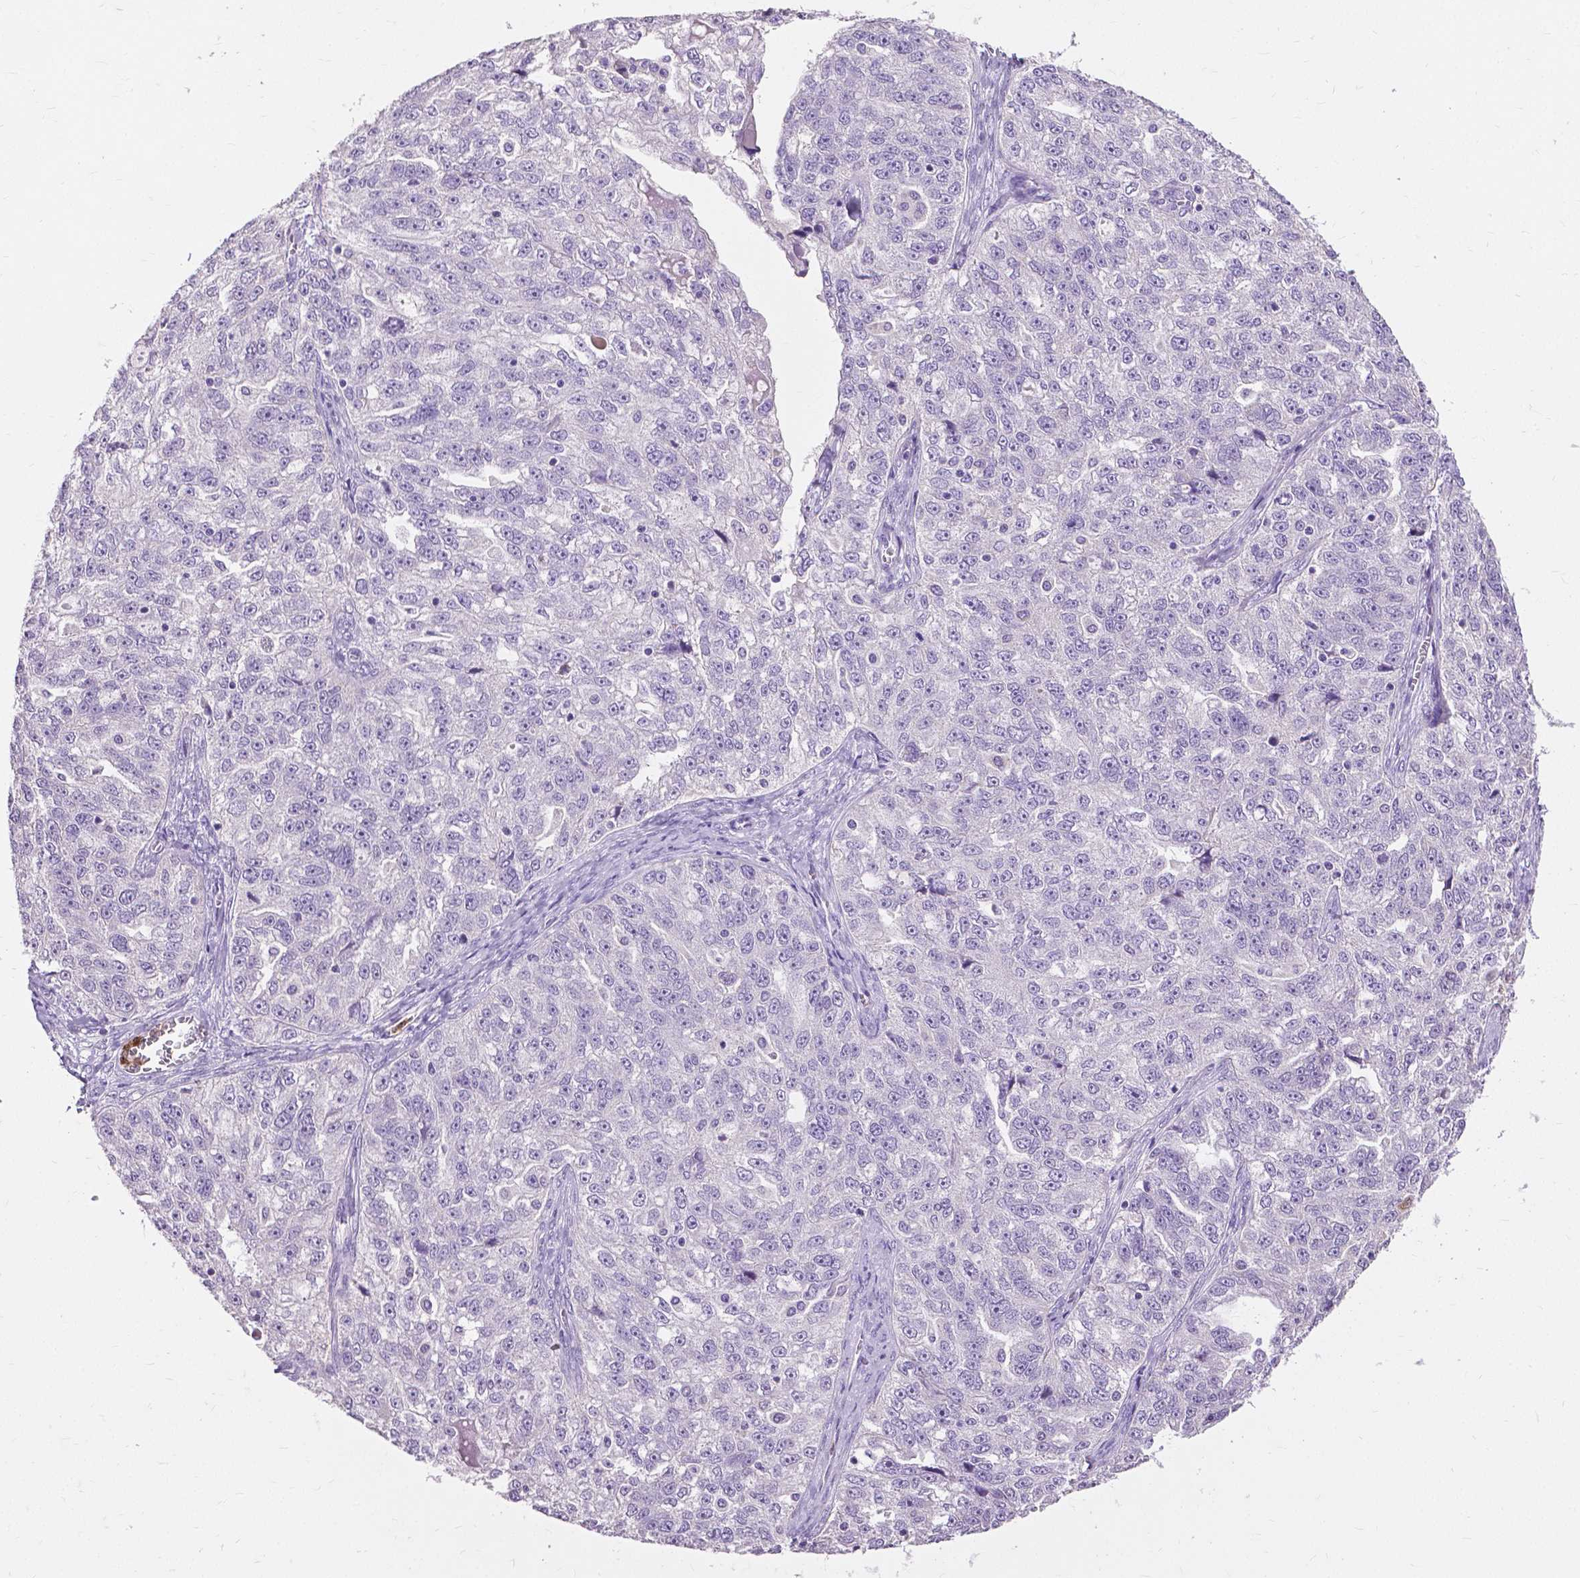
{"staining": {"intensity": "negative", "quantity": "none", "location": "none"}, "tissue": "ovarian cancer", "cell_type": "Tumor cells", "image_type": "cancer", "snomed": [{"axis": "morphology", "description": "Cystadenocarcinoma, serous, NOS"}, {"axis": "topography", "description": "Ovary"}], "caption": "Immunohistochemistry (IHC) micrograph of serous cystadenocarcinoma (ovarian) stained for a protein (brown), which demonstrates no staining in tumor cells. Nuclei are stained in blue.", "gene": "CXCR2", "patient": {"sex": "female", "age": 51}}